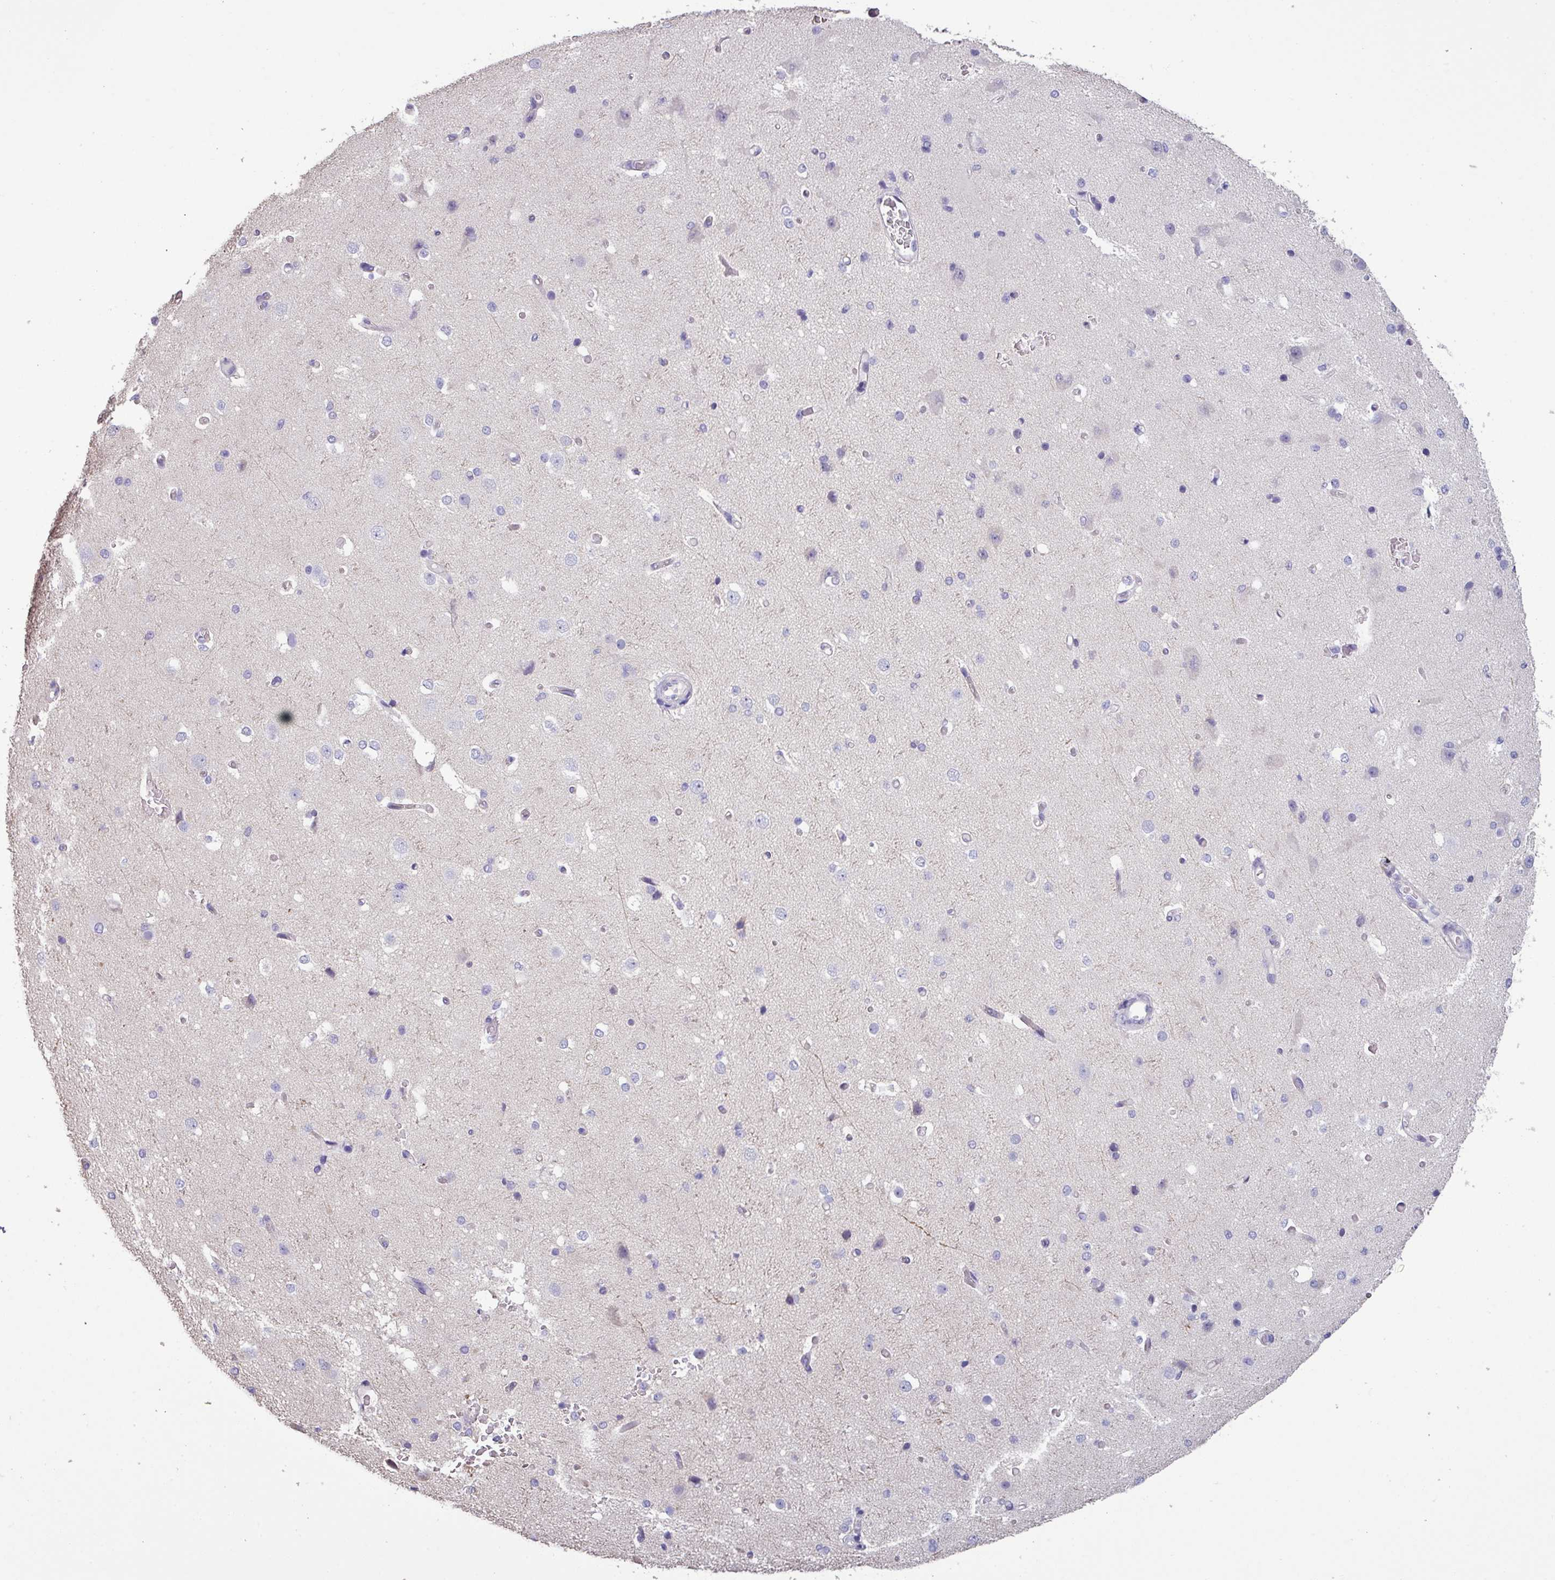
{"staining": {"intensity": "negative", "quantity": "none", "location": "none"}, "tissue": "cerebral cortex", "cell_type": "Endothelial cells", "image_type": "normal", "snomed": [{"axis": "morphology", "description": "Normal tissue, NOS"}, {"axis": "morphology", "description": "Inflammation, NOS"}, {"axis": "topography", "description": "Cerebral cortex"}], "caption": "DAB (3,3'-diaminobenzidine) immunohistochemical staining of benign cerebral cortex reveals no significant expression in endothelial cells. (Stains: DAB immunohistochemistry (IHC) with hematoxylin counter stain, Microscopy: brightfield microscopy at high magnification).", "gene": "ISLR", "patient": {"sex": "male", "age": 6}}